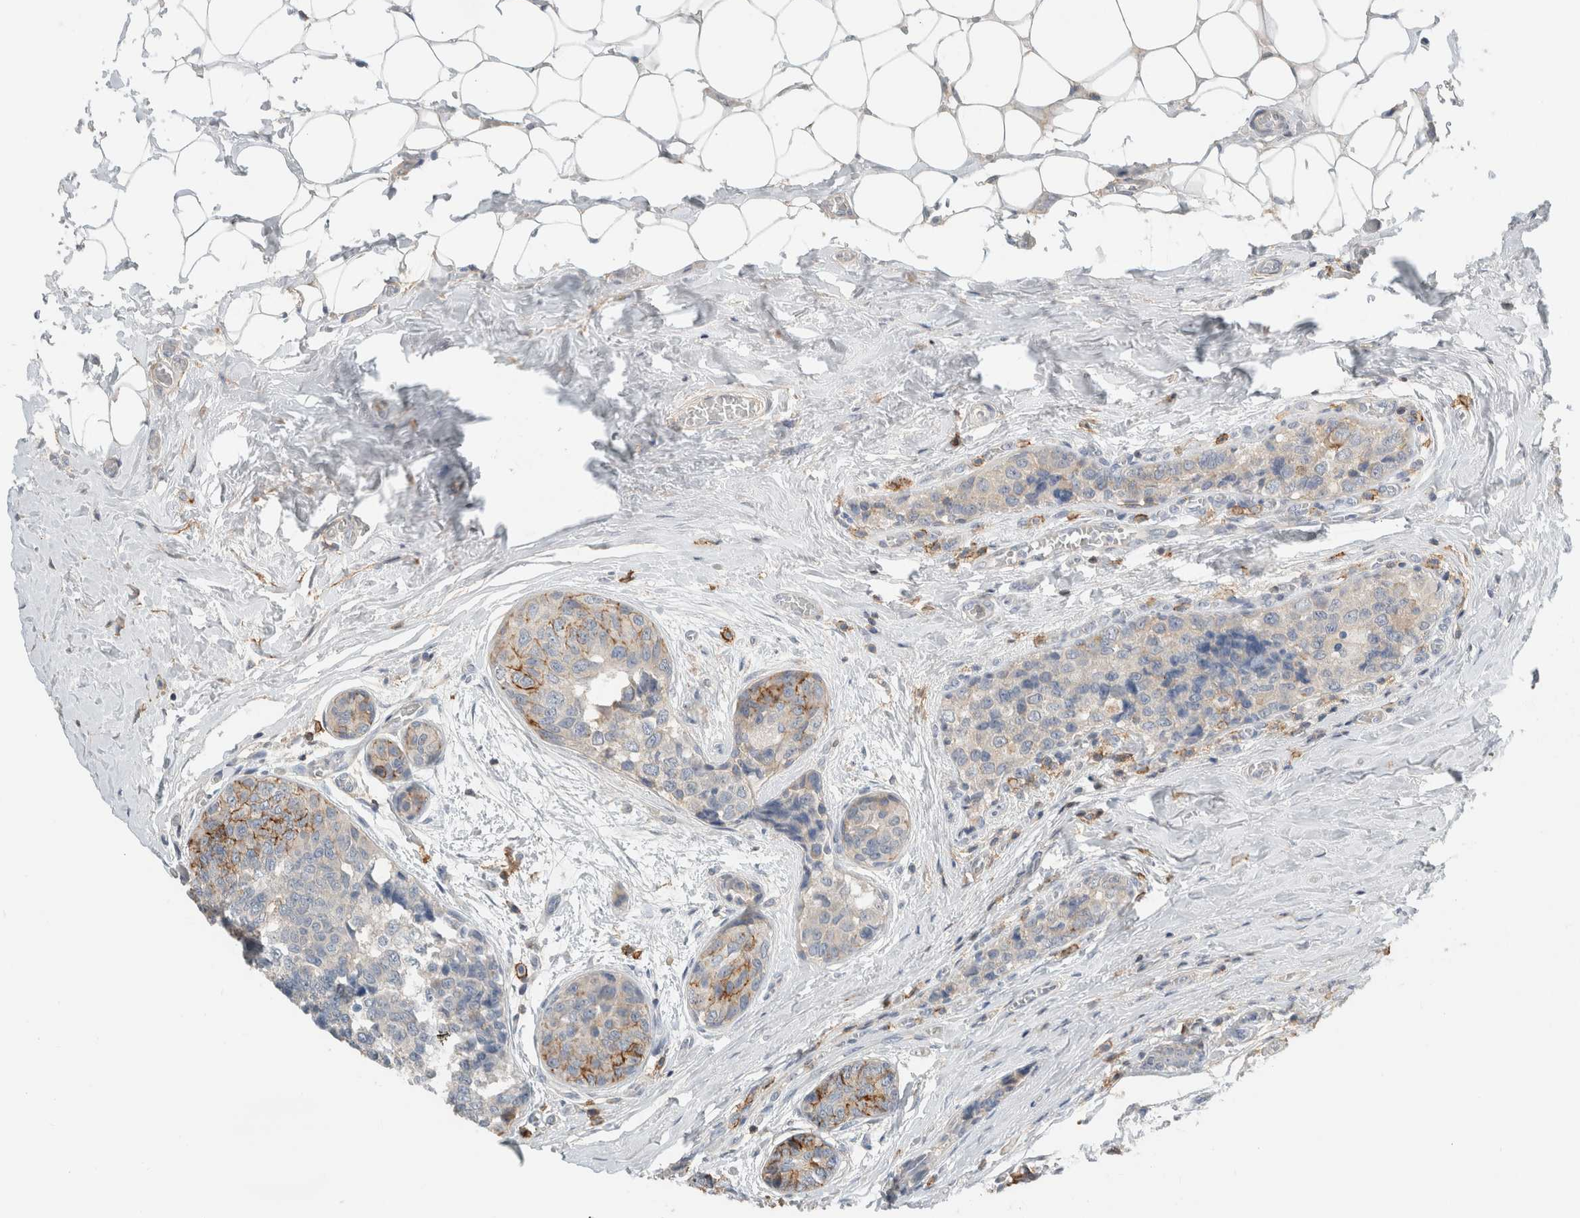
{"staining": {"intensity": "moderate", "quantity": "<25%", "location": "cytoplasmic/membranous"}, "tissue": "breast cancer", "cell_type": "Tumor cells", "image_type": "cancer", "snomed": [{"axis": "morphology", "description": "Normal tissue, NOS"}, {"axis": "morphology", "description": "Duct carcinoma"}, {"axis": "topography", "description": "Breast"}], "caption": "This micrograph displays IHC staining of human breast intraductal carcinoma, with low moderate cytoplasmic/membranous positivity in approximately <25% of tumor cells.", "gene": "ERCC6L2", "patient": {"sex": "female", "age": 43}}